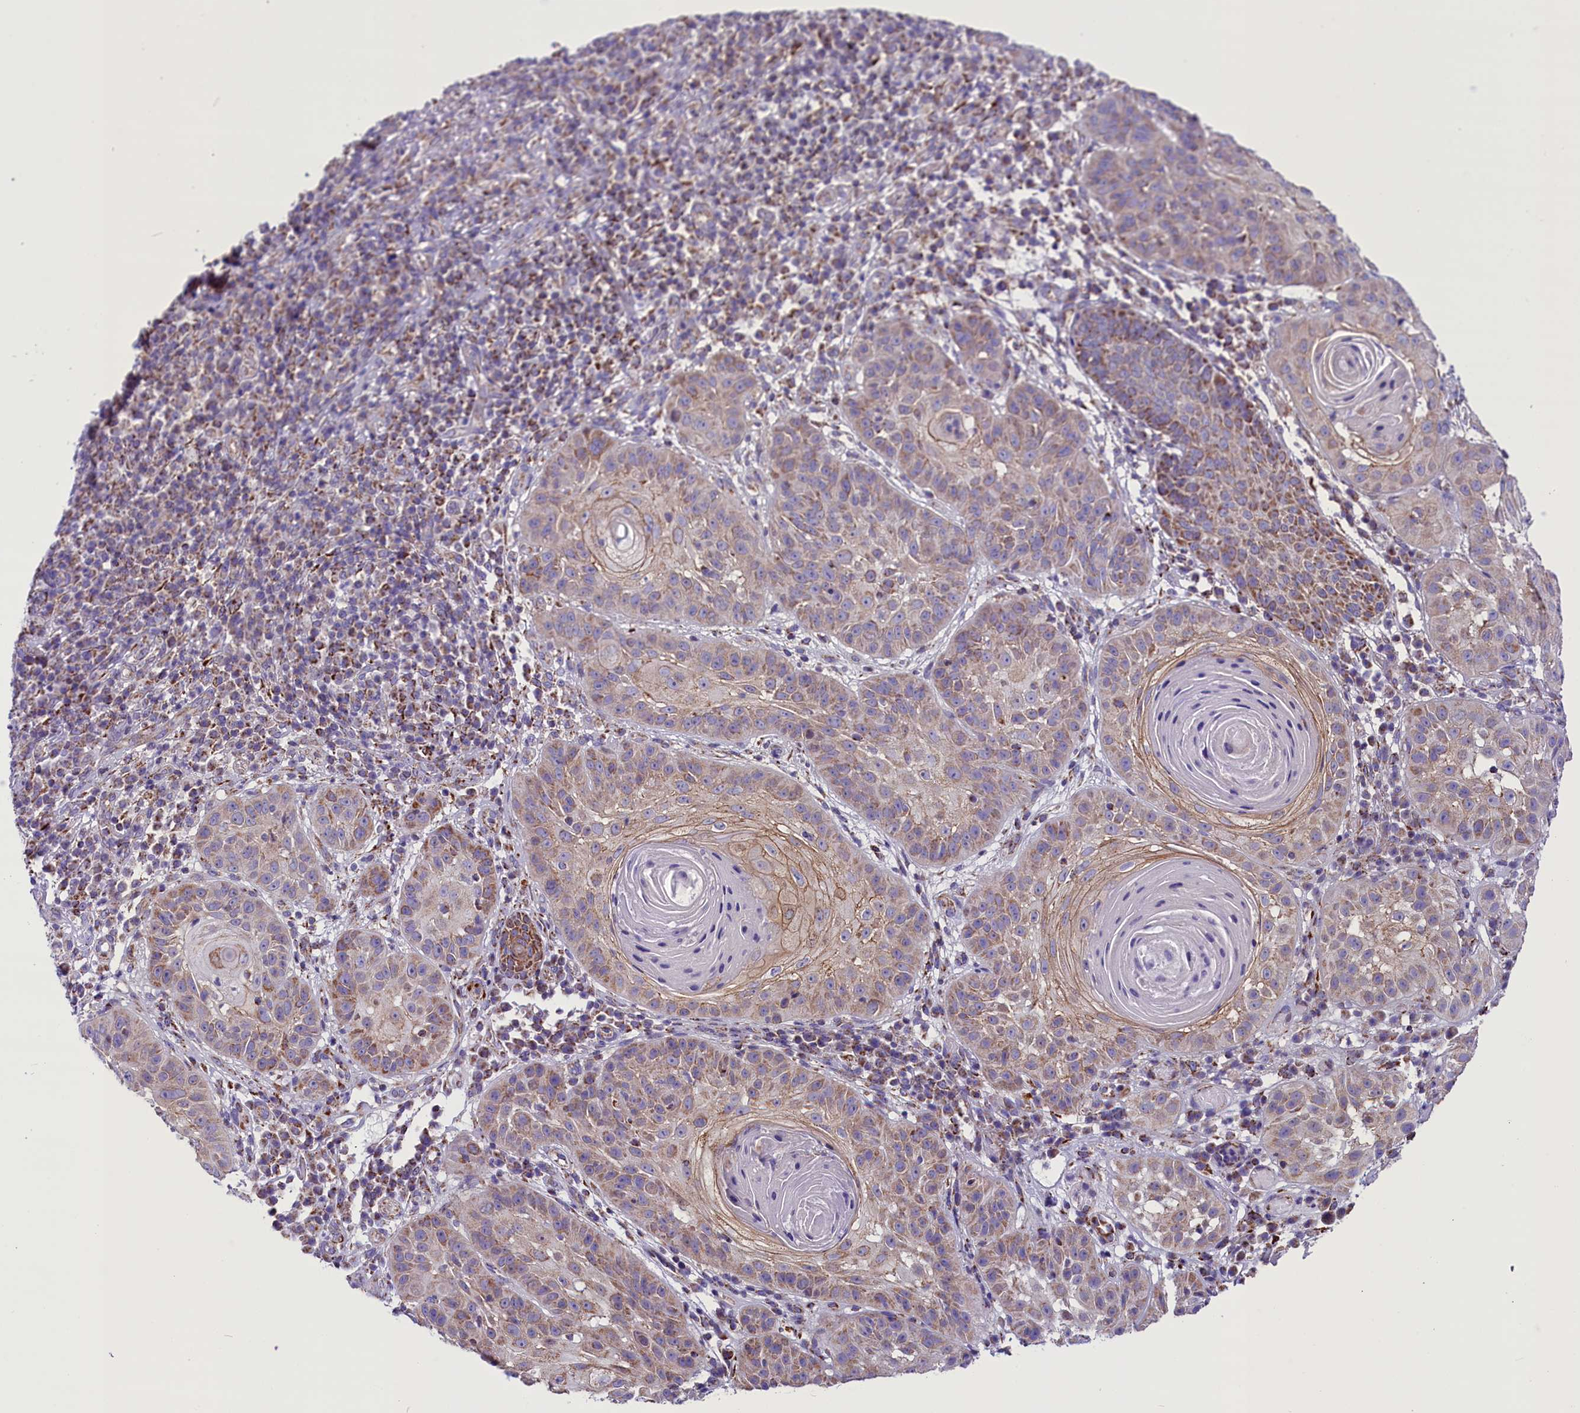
{"staining": {"intensity": "weak", "quantity": "25%-75%", "location": "cytoplasmic/membranous"}, "tissue": "skin cancer", "cell_type": "Tumor cells", "image_type": "cancer", "snomed": [{"axis": "morphology", "description": "Normal tissue, NOS"}, {"axis": "morphology", "description": "Basal cell carcinoma"}, {"axis": "topography", "description": "Skin"}], "caption": "Protein expression analysis of human skin cancer (basal cell carcinoma) reveals weak cytoplasmic/membranous expression in about 25%-75% of tumor cells.", "gene": "ICA1L", "patient": {"sex": "male", "age": 93}}